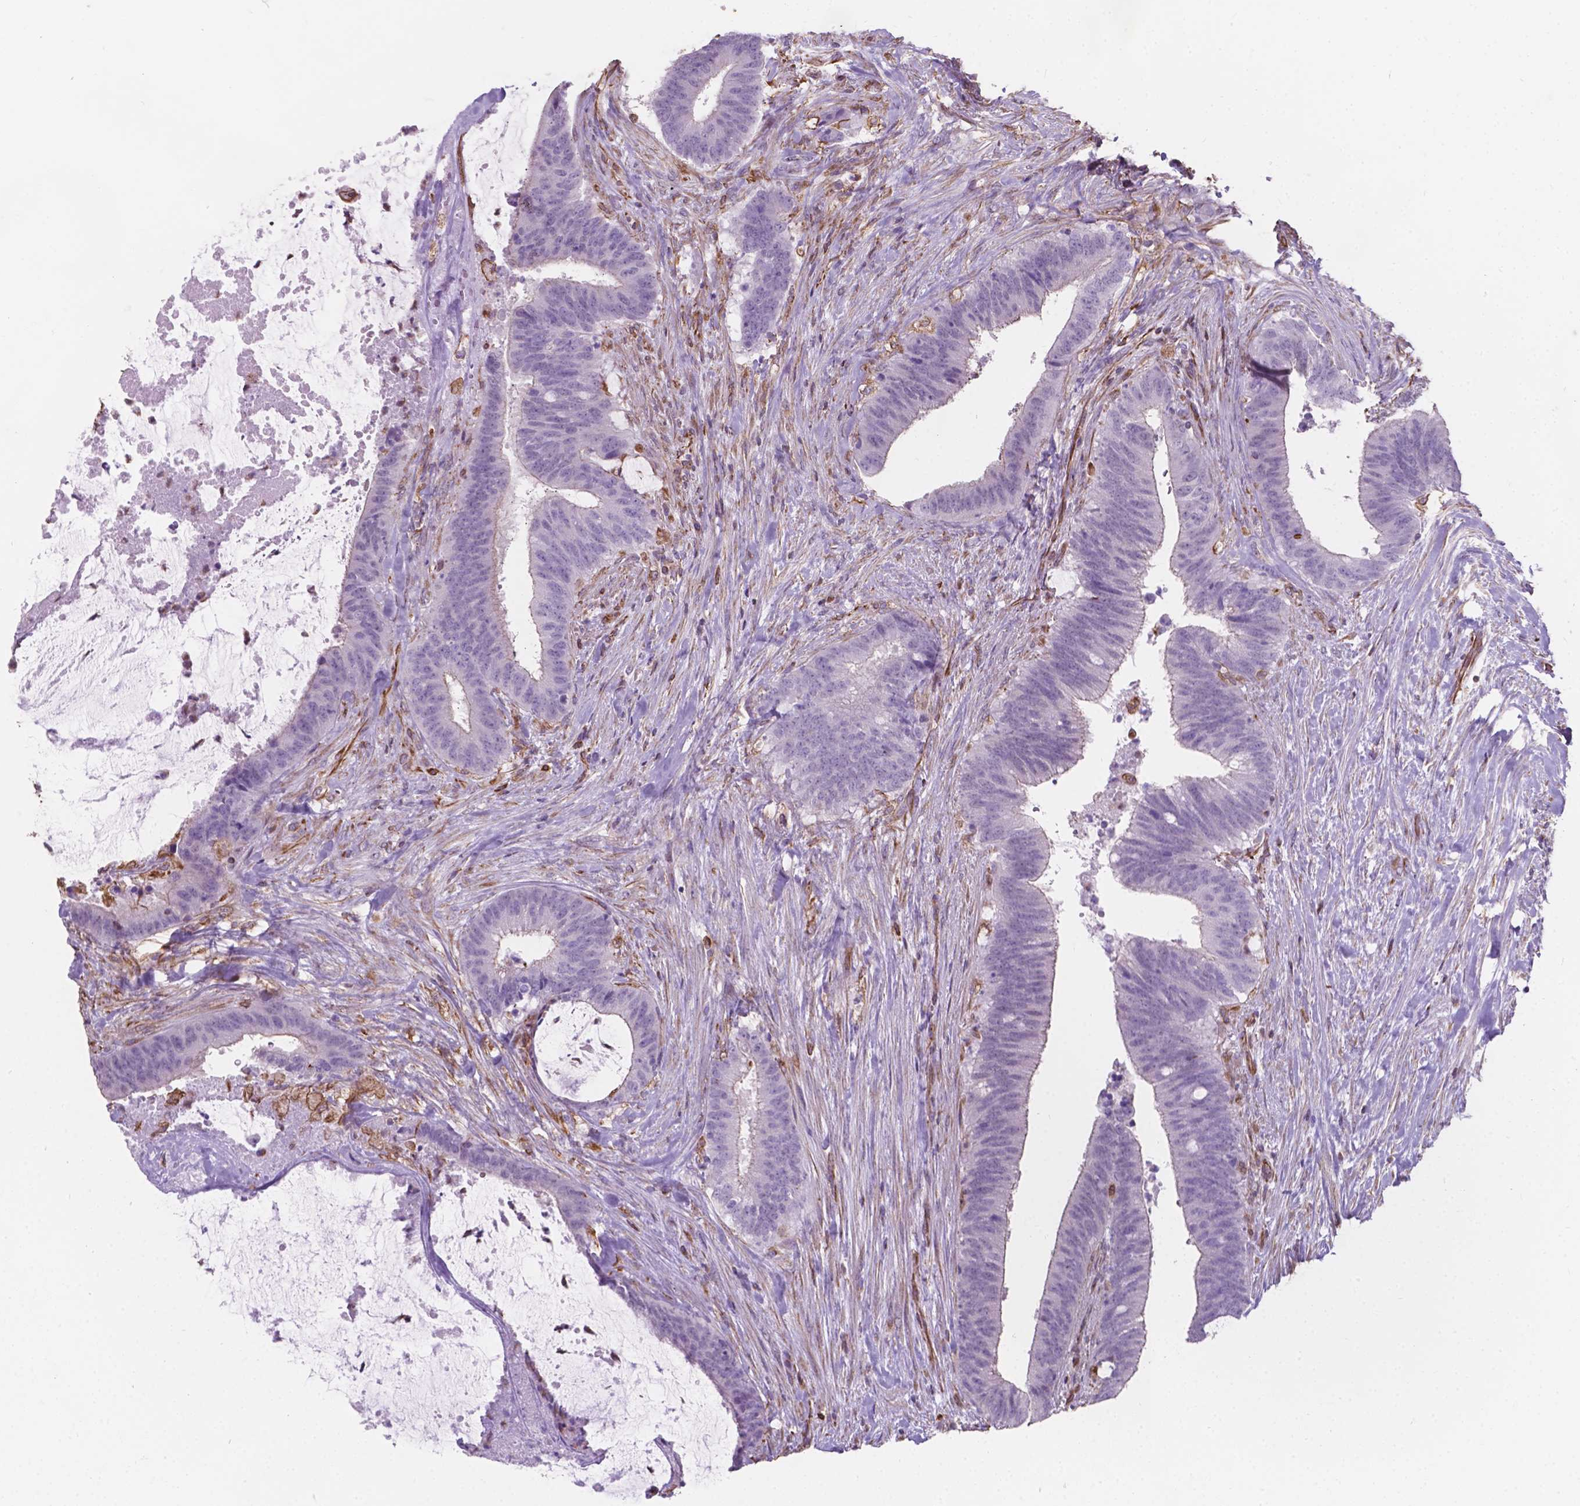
{"staining": {"intensity": "negative", "quantity": "none", "location": "none"}, "tissue": "colorectal cancer", "cell_type": "Tumor cells", "image_type": "cancer", "snomed": [{"axis": "morphology", "description": "Adenocarcinoma, NOS"}, {"axis": "topography", "description": "Colon"}], "caption": "High magnification brightfield microscopy of colorectal adenocarcinoma stained with DAB (brown) and counterstained with hematoxylin (blue): tumor cells show no significant staining. (DAB immunohistochemistry (IHC) visualized using brightfield microscopy, high magnification).", "gene": "AMOT", "patient": {"sex": "female", "age": 43}}